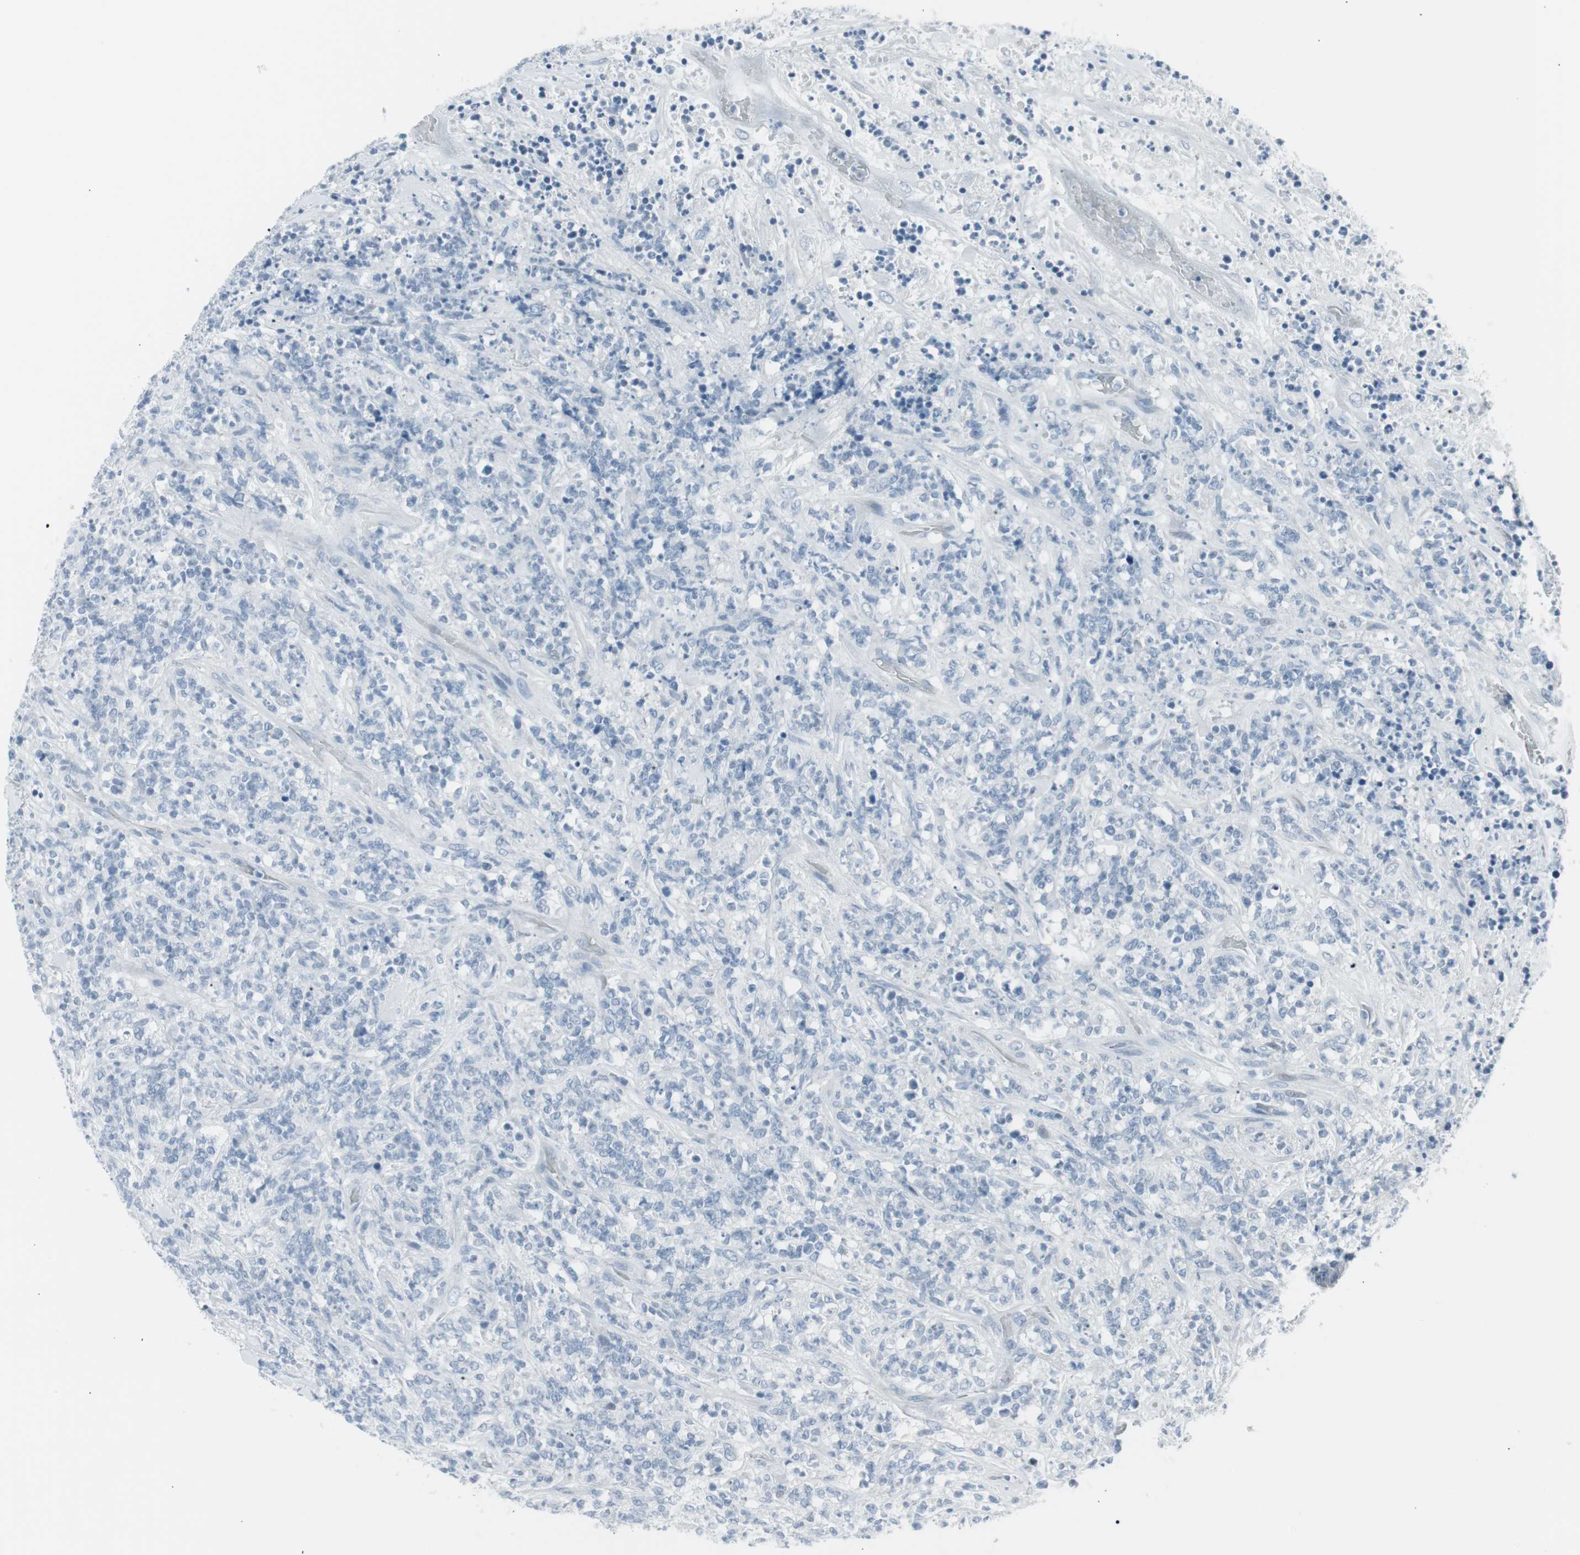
{"staining": {"intensity": "negative", "quantity": "none", "location": "none"}, "tissue": "lymphoma", "cell_type": "Tumor cells", "image_type": "cancer", "snomed": [{"axis": "morphology", "description": "Malignant lymphoma, non-Hodgkin's type, High grade"}, {"axis": "topography", "description": "Soft tissue"}], "caption": "Immunohistochemical staining of lymphoma exhibits no significant expression in tumor cells. (DAB (3,3'-diaminobenzidine) immunohistochemistry (IHC), high magnification).", "gene": "AGR2", "patient": {"sex": "male", "age": 18}}